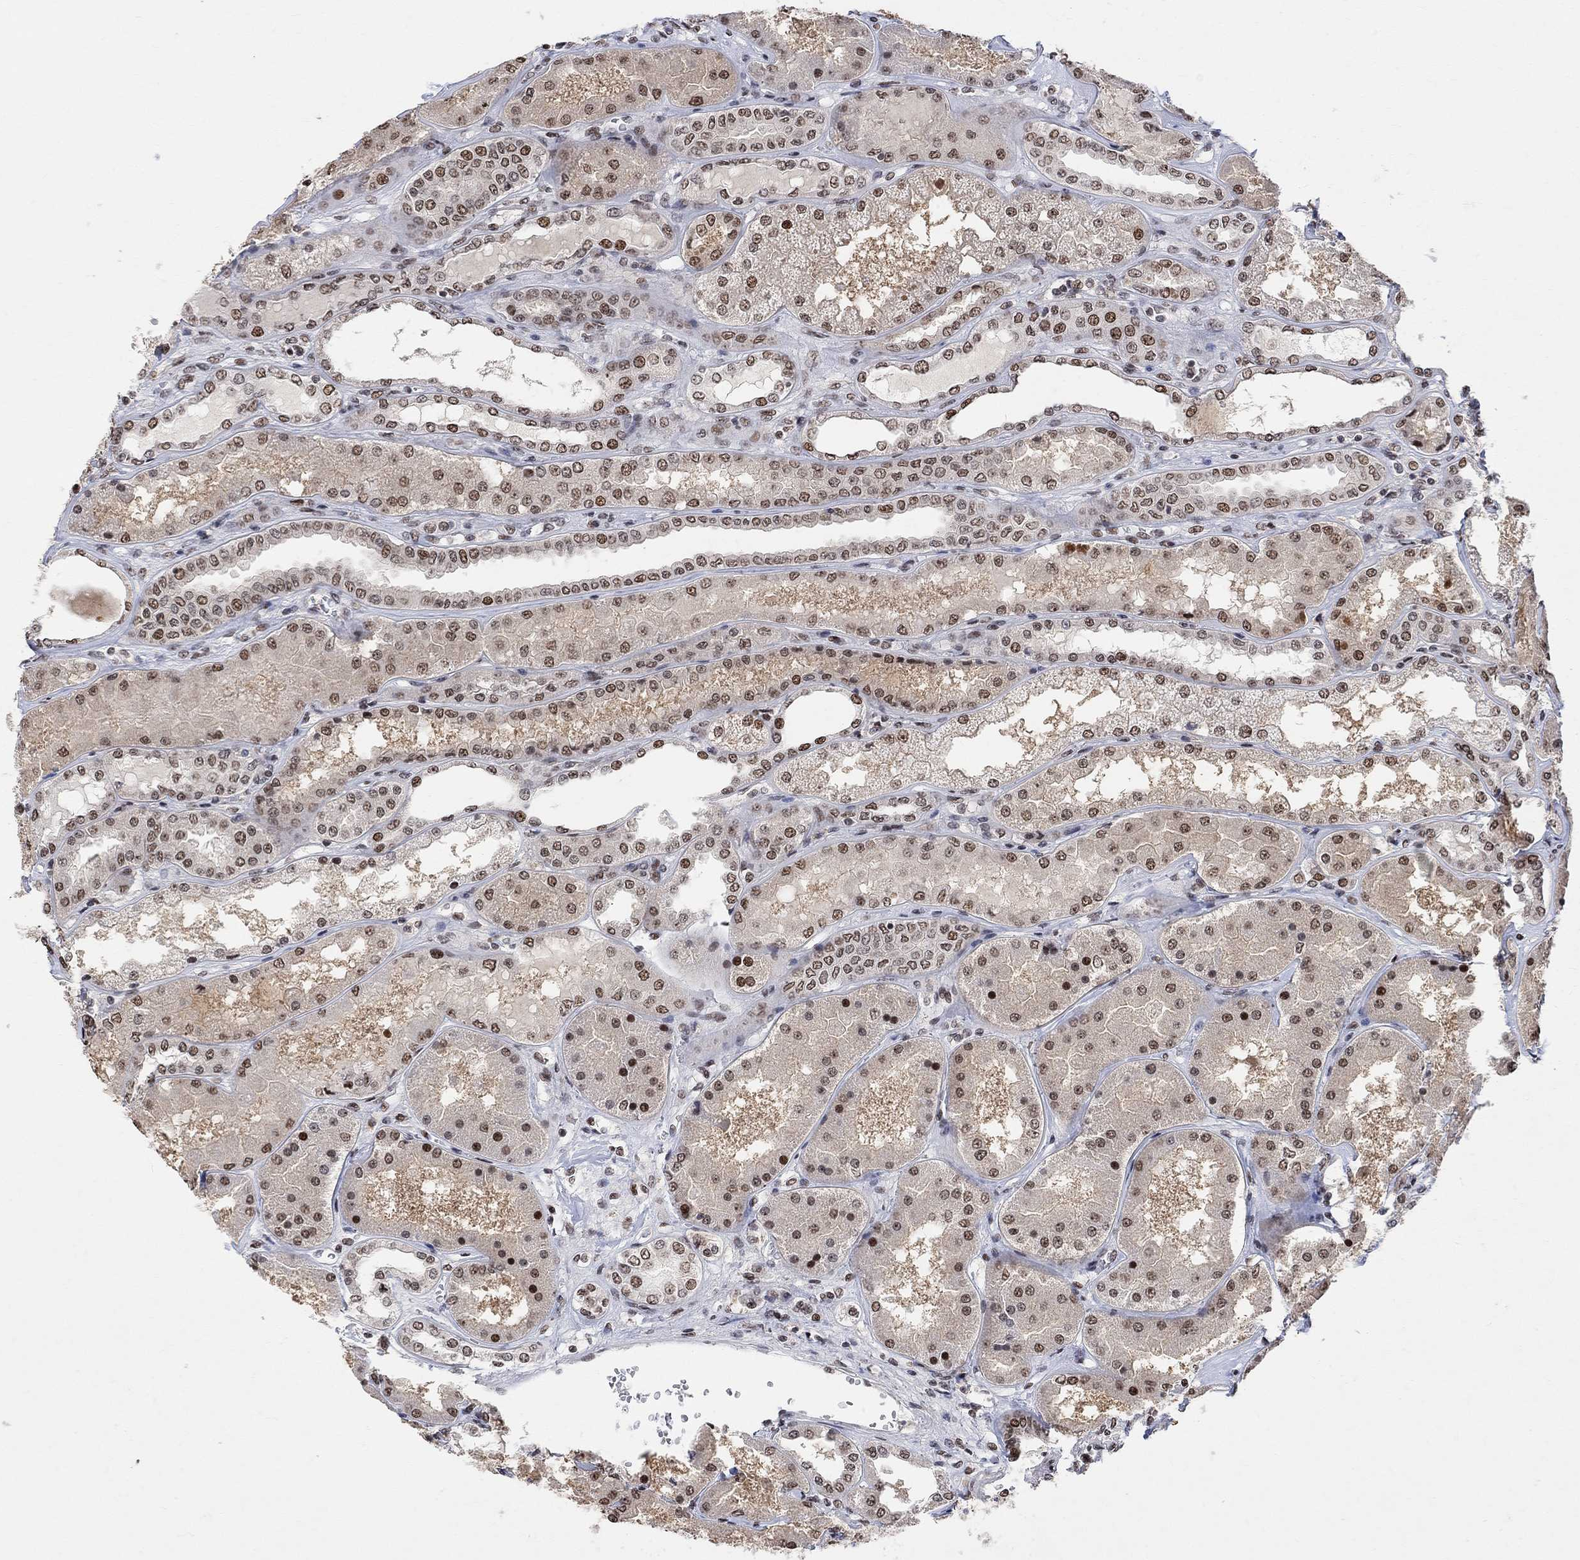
{"staining": {"intensity": "moderate", "quantity": "<25%", "location": "nuclear"}, "tissue": "kidney", "cell_type": "Cells in glomeruli", "image_type": "normal", "snomed": [{"axis": "morphology", "description": "Normal tissue, NOS"}, {"axis": "topography", "description": "Kidney"}], "caption": "Kidney stained with immunohistochemistry (IHC) demonstrates moderate nuclear staining in about <25% of cells in glomeruli. (DAB = brown stain, brightfield microscopy at high magnification).", "gene": "E4F1", "patient": {"sex": "female", "age": 56}}